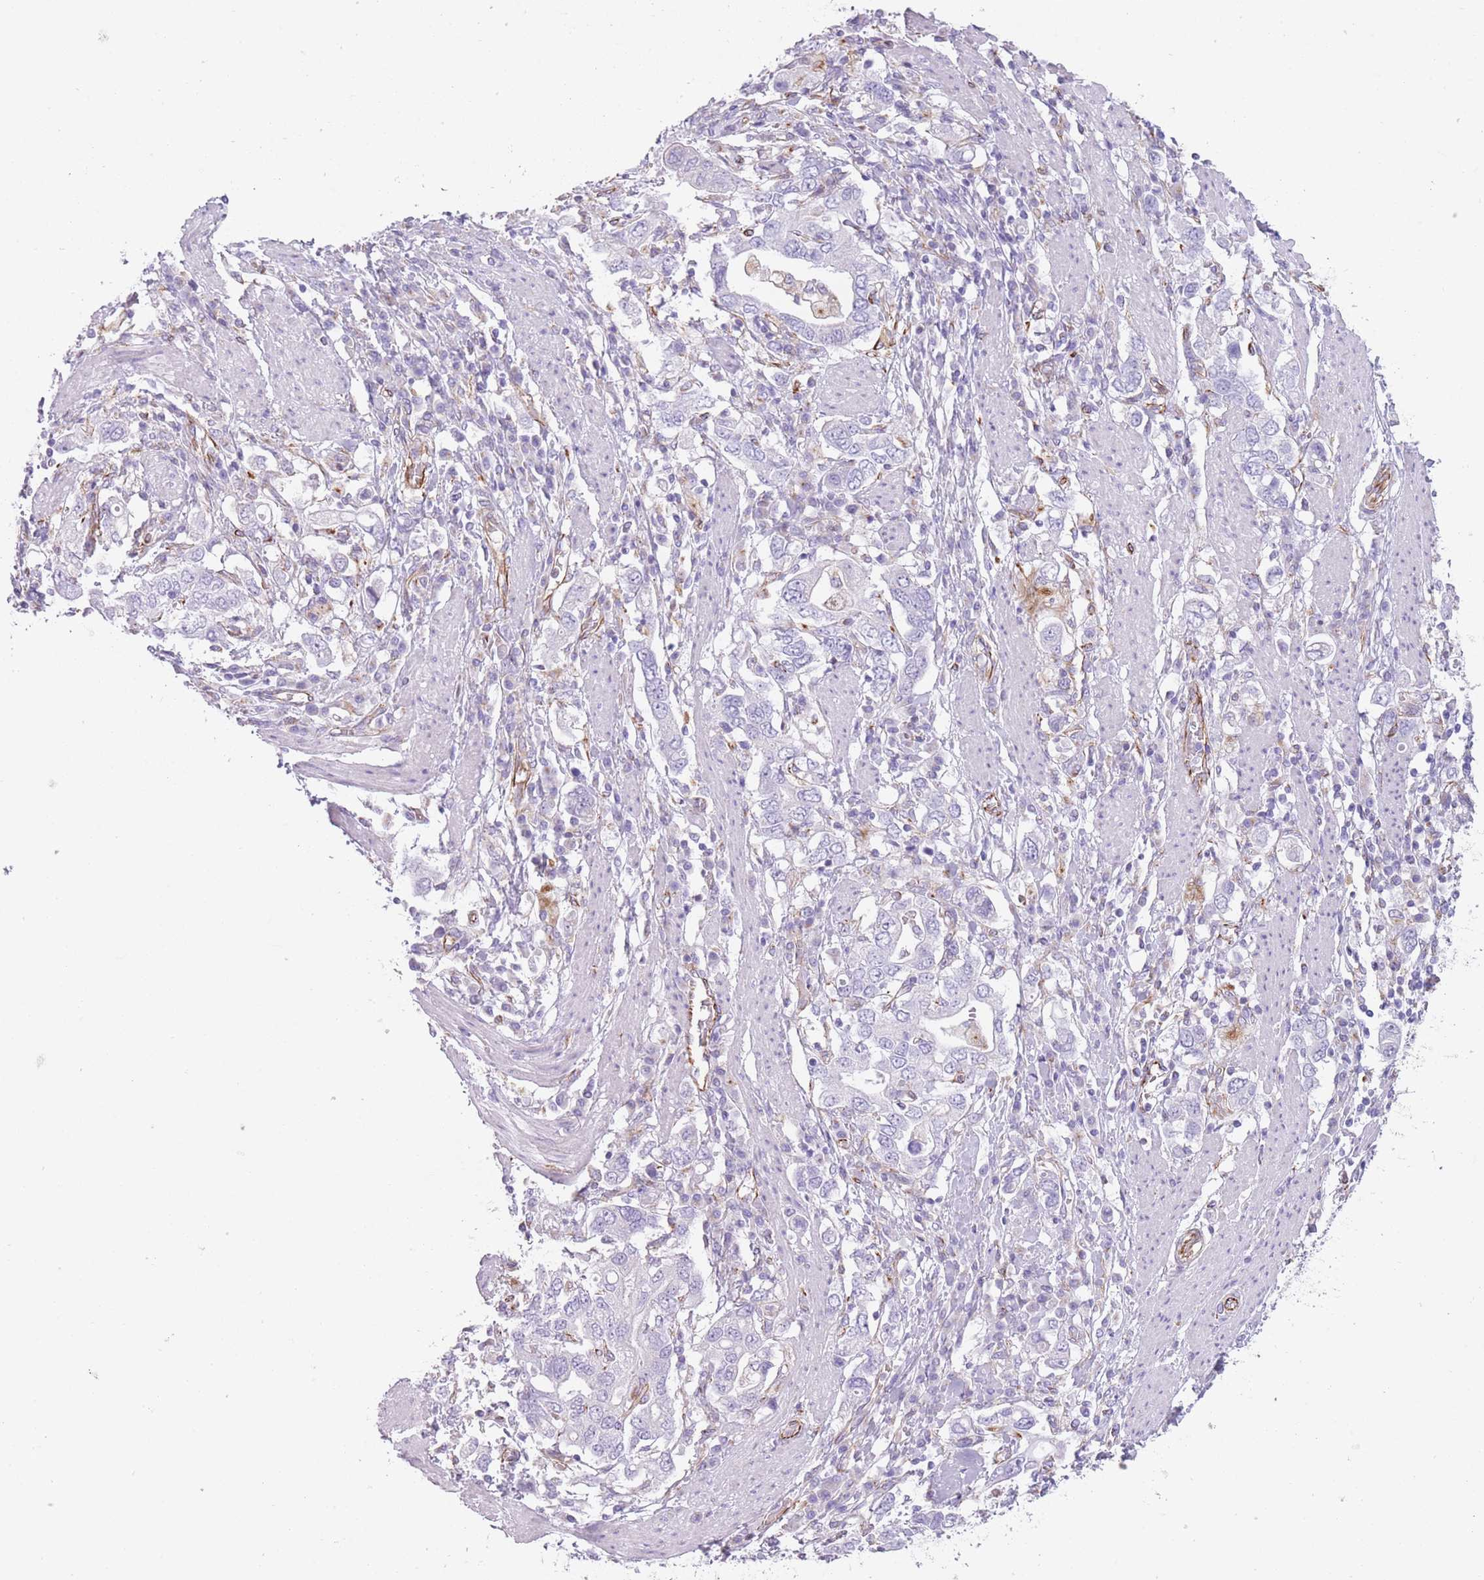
{"staining": {"intensity": "negative", "quantity": "none", "location": "none"}, "tissue": "stomach cancer", "cell_type": "Tumor cells", "image_type": "cancer", "snomed": [{"axis": "morphology", "description": "Adenocarcinoma, NOS"}, {"axis": "topography", "description": "Stomach, upper"}, {"axis": "topography", "description": "Stomach"}], "caption": "DAB (3,3'-diaminobenzidine) immunohistochemical staining of stomach cancer (adenocarcinoma) displays no significant expression in tumor cells.", "gene": "PTCD1", "patient": {"sex": "male", "age": 62}}